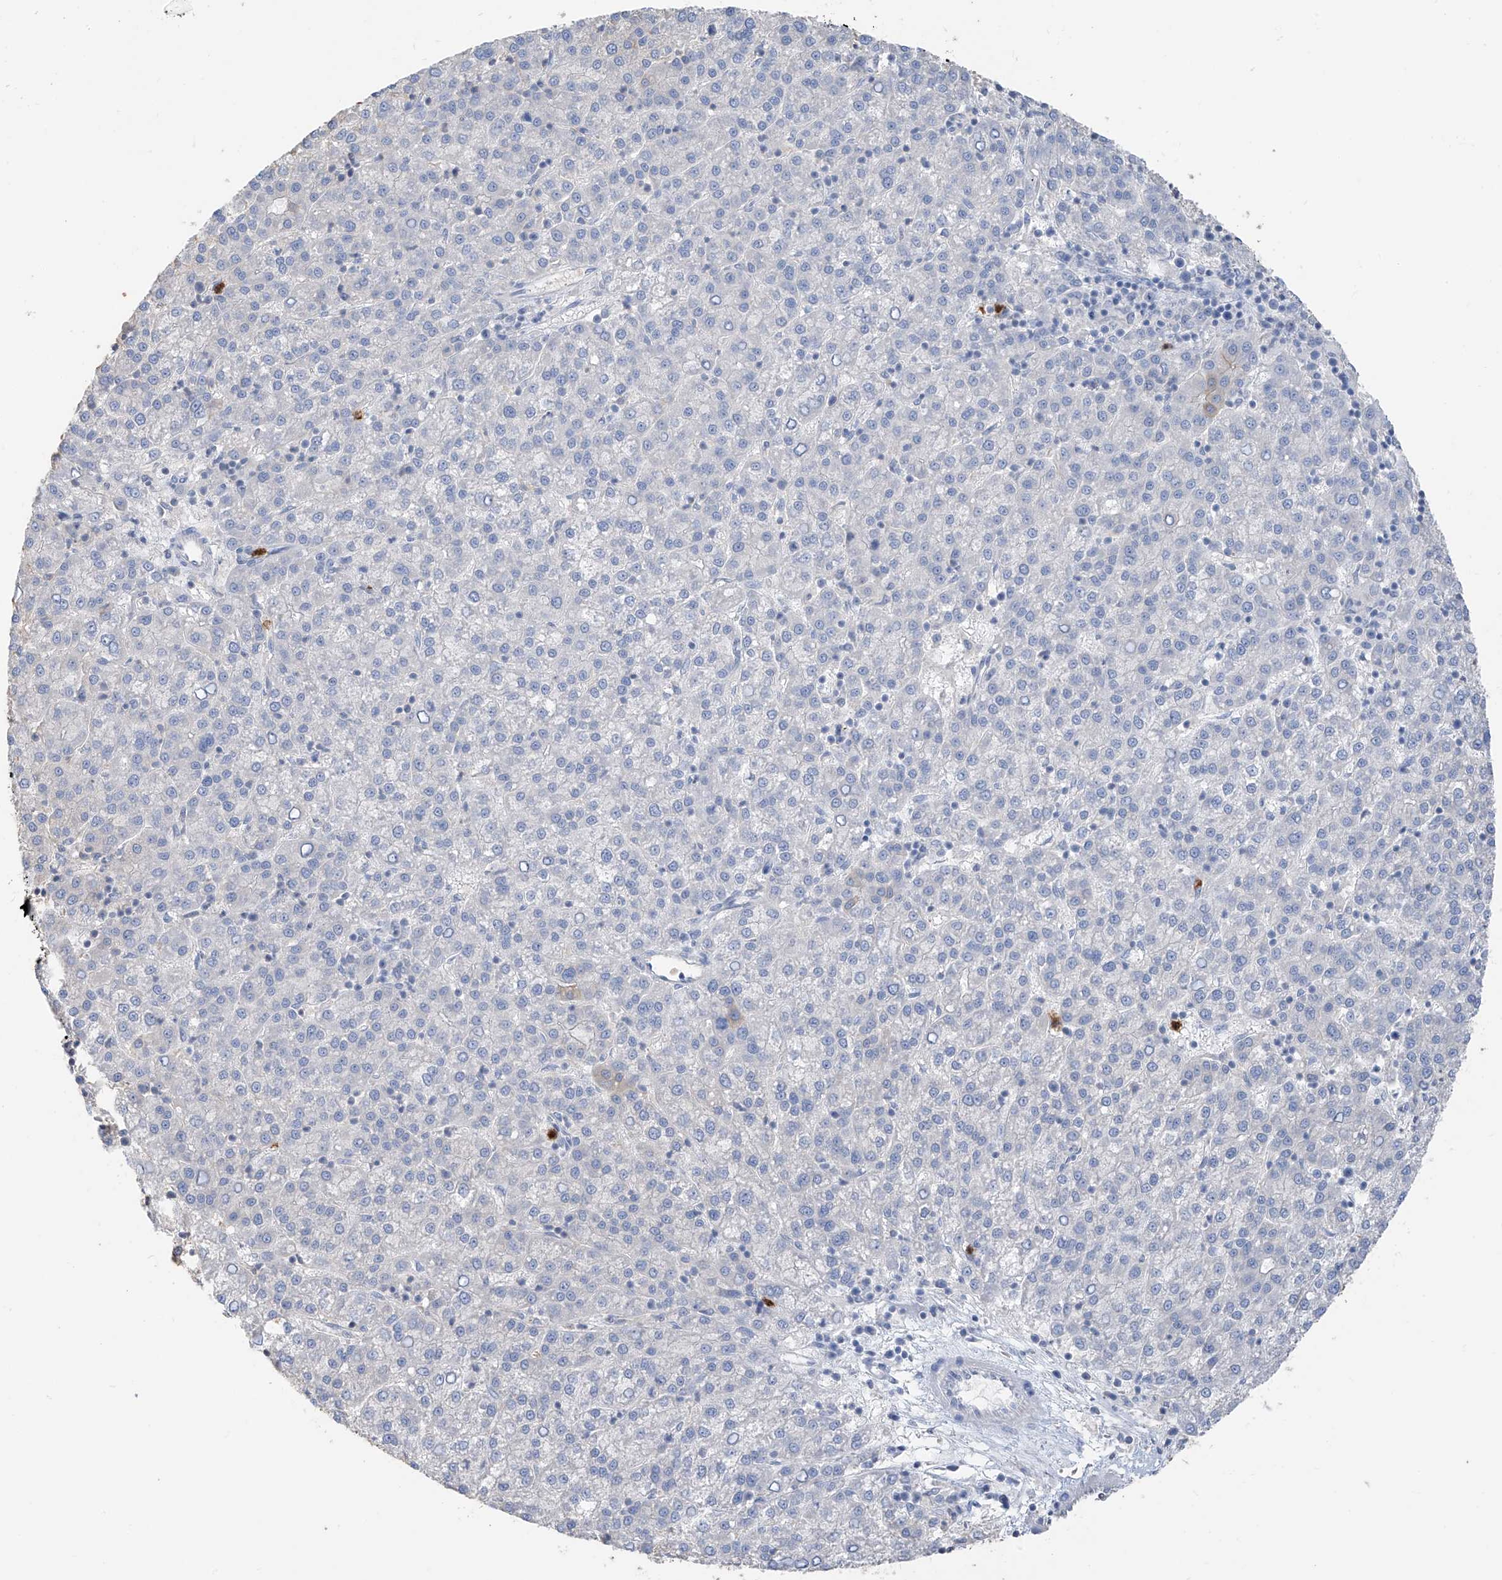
{"staining": {"intensity": "negative", "quantity": "none", "location": "none"}, "tissue": "liver cancer", "cell_type": "Tumor cells", "image_type": "cancer", "snomed": [{"axis": "morphology", "description": "Carcinoma, Hepatocellular, NOS"}, {"axis": "topography", "description": "Liver"}], "caption": "Immunohistochemistry of liver cancer displays no expression in tumor cells. The staining was performed using DAB (3,3'-diaminobenzidine) to visualize the protein expression in brown, while the nuclei were stained in blue with hematoxylin (Magnification: 20x).", "gene": "PAFAH1B3", "patient": {"sex": "female", "age": 58}}